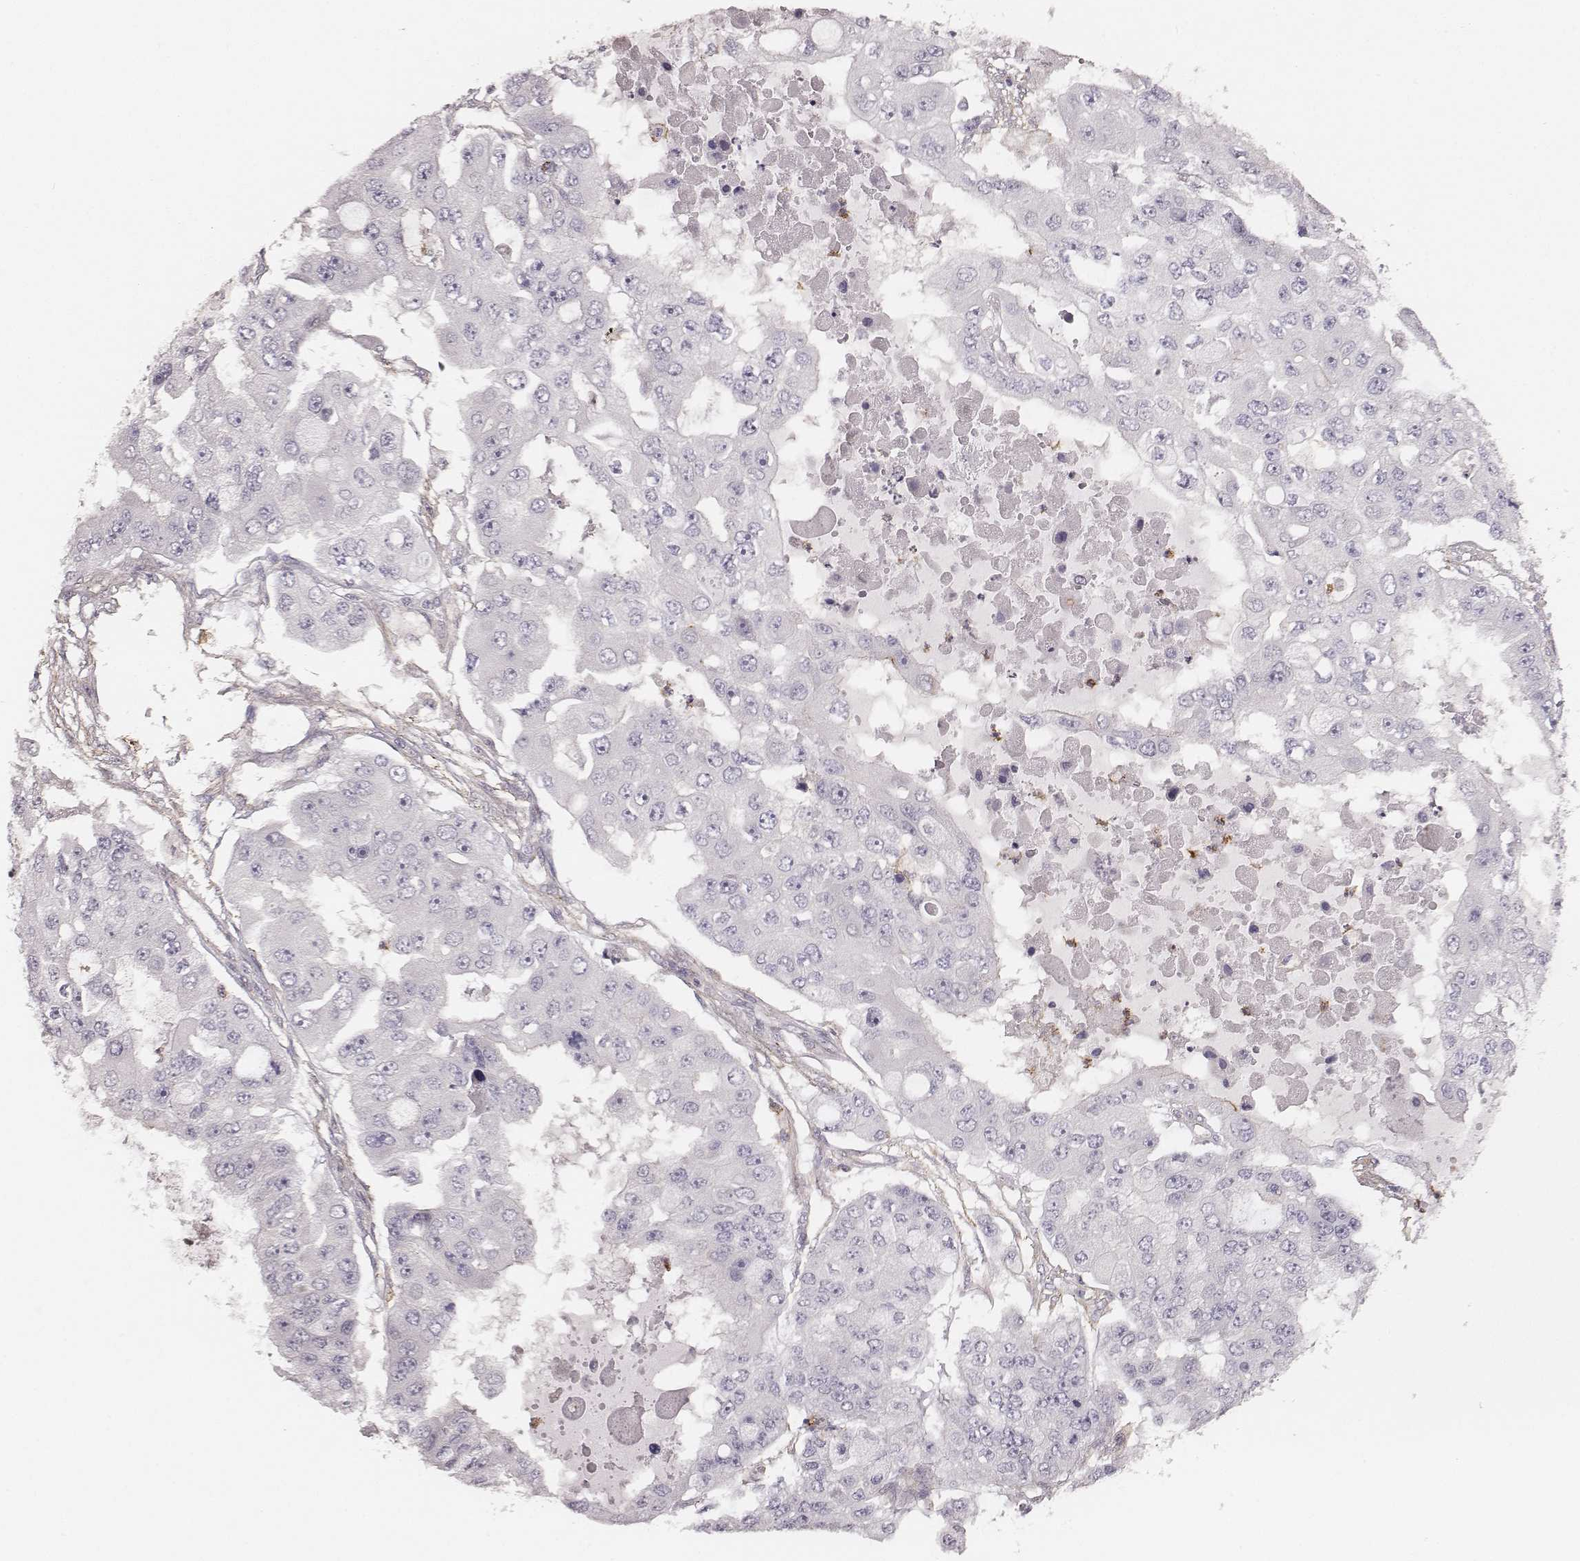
{"staining": {"intensity": "negative", "quantity": "none", "location": "none"}, "tissue": "ovarian cancer", "cell_type": "Tumor cells", "image_type": "cancer", "snomed": [{"axis": "morphology", "description": "Cystadenocarcinoma, serous, NOS"}, {"axis": "topography", "description": "Ovary"}], "caption": "This is an immunohistochemistry photomicrograph of human serous cystadenocarcinoma (ovarian). There is no positivity in tumor cells.", "gene": "ZYX", "patient": {"sex": "female", "age": 56}}